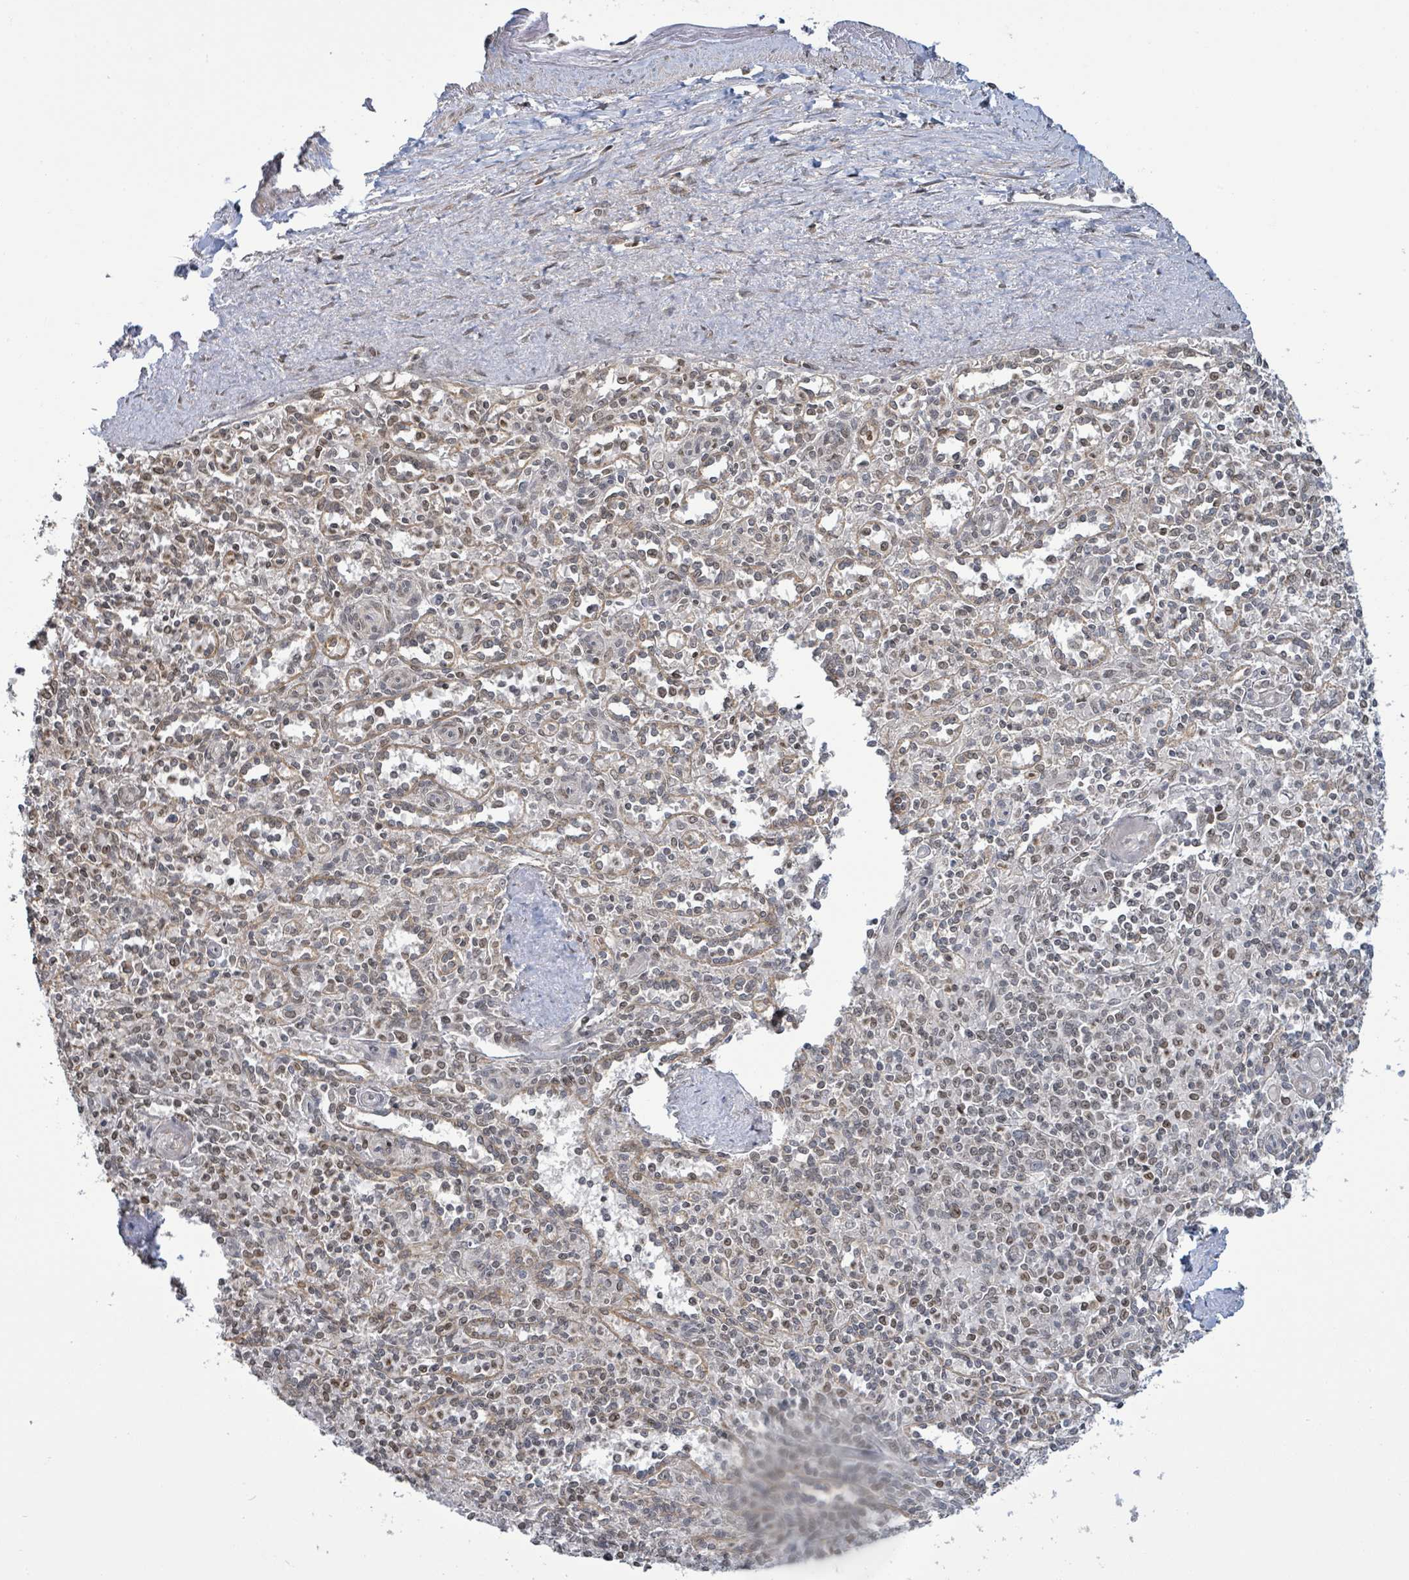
{"staining": {"intensity": "weak", "quantity": "<25%", "location": "nuclear"}, "tissue": "spleen", "cell_type": "Cells in red pulp", "image_type": "normal", "snomed": [{"axis": "morphology", "description": "Normal tissue, NOS"}, {"axis": "topography", "description": "Spleen"}], "caption": "A photomicrograph of spleen stained for a protein displays no brown staining in cells in red pulp.", "gene": "SBF2", "patient": {"sex": "female", "age": 70}}